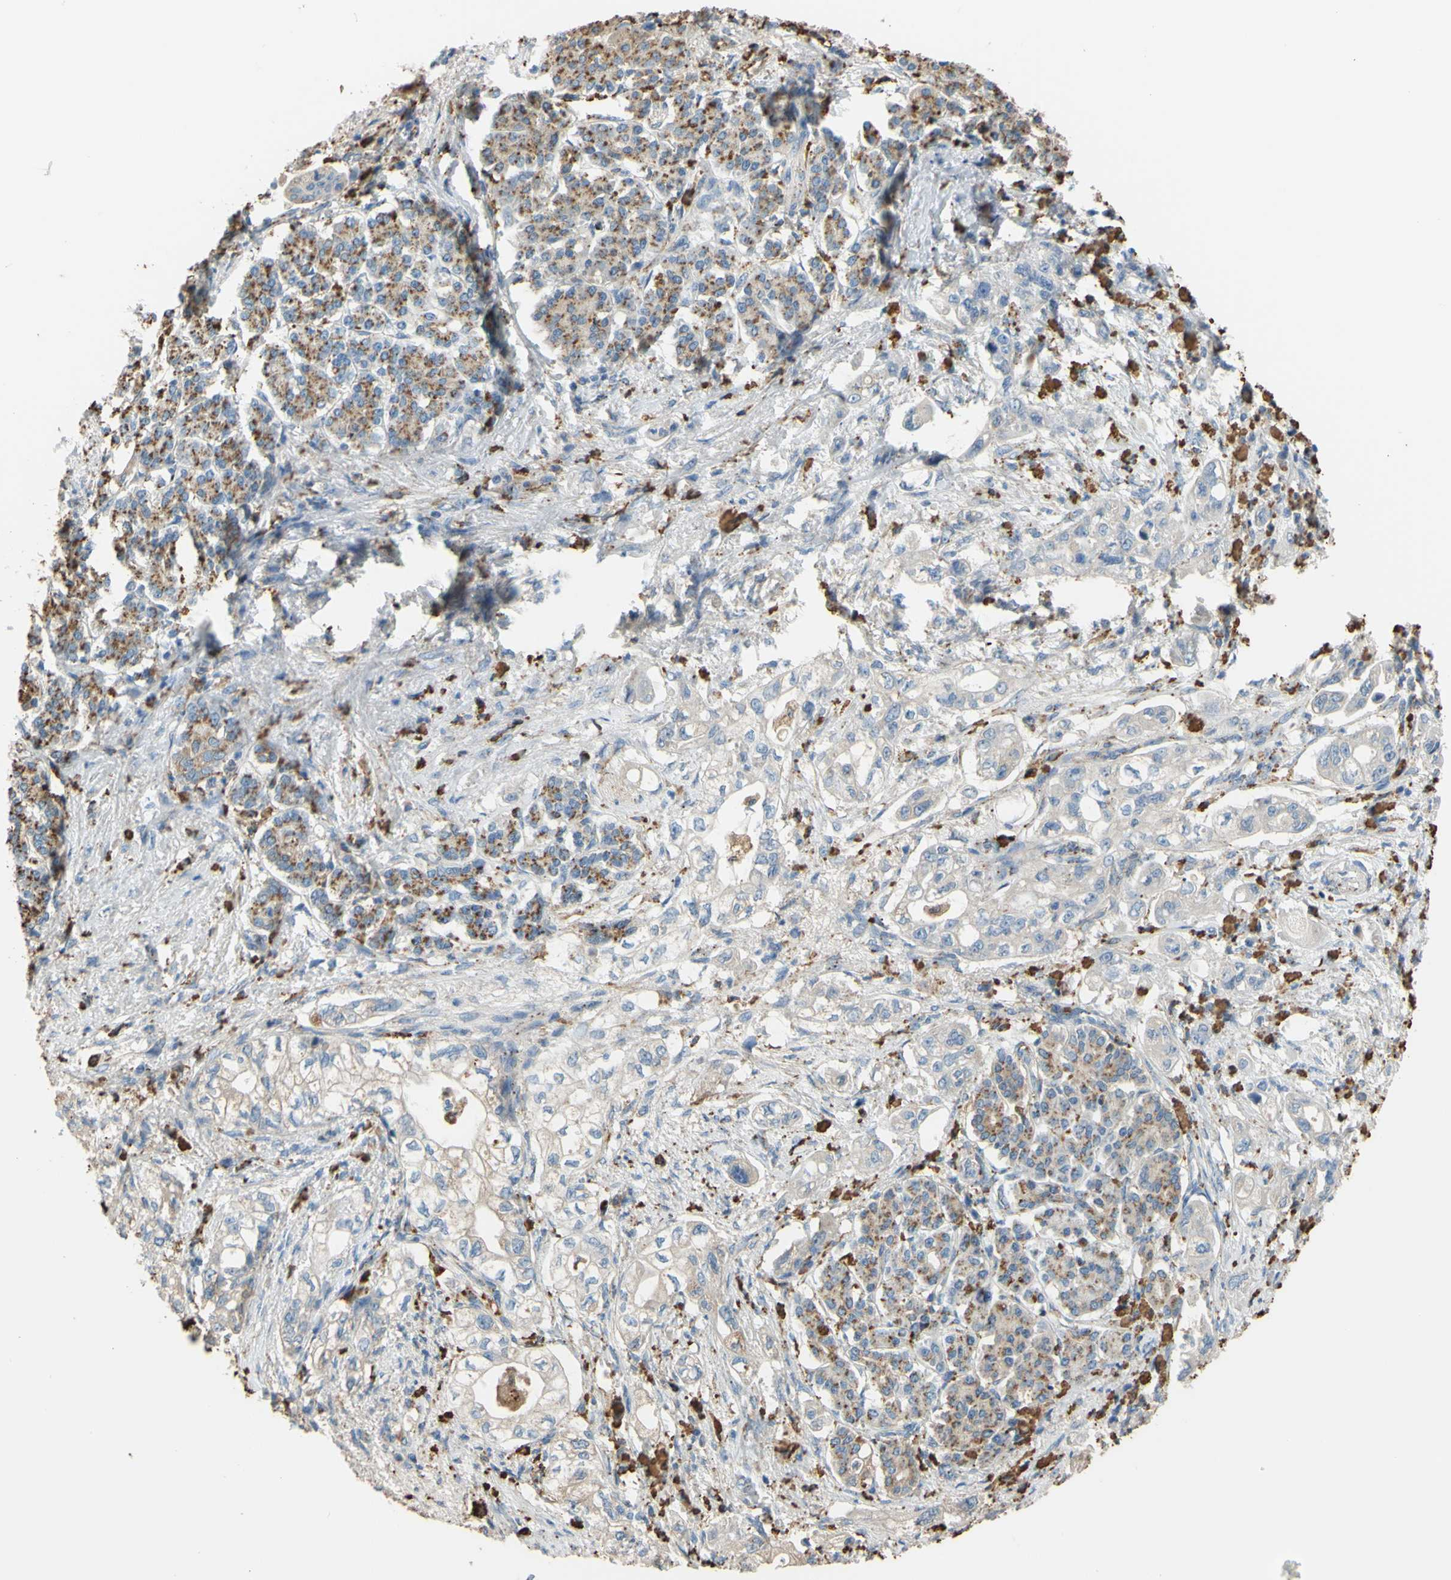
{"staining": {"intensity": "weak", "quantity": ">75%", "location": "cytoplasmic/membranous"}, "tissue": "pancreatic cancer", "cell_type": "Tumor cells", "image_type": "cancer", "snomed": [{"axis": "morphology", "description": "Normal tissue, NOS"}, {"axis": "topography", "description": "Pancreas"}], "caption": "Immunohistochemical staining of human pancreatic cancer exhibits weak cytoplasmic/membranous protein expression in about >75% of tumor cells.", "gene": "CTSD", "patient": {"sex": "male", "age": 42}}